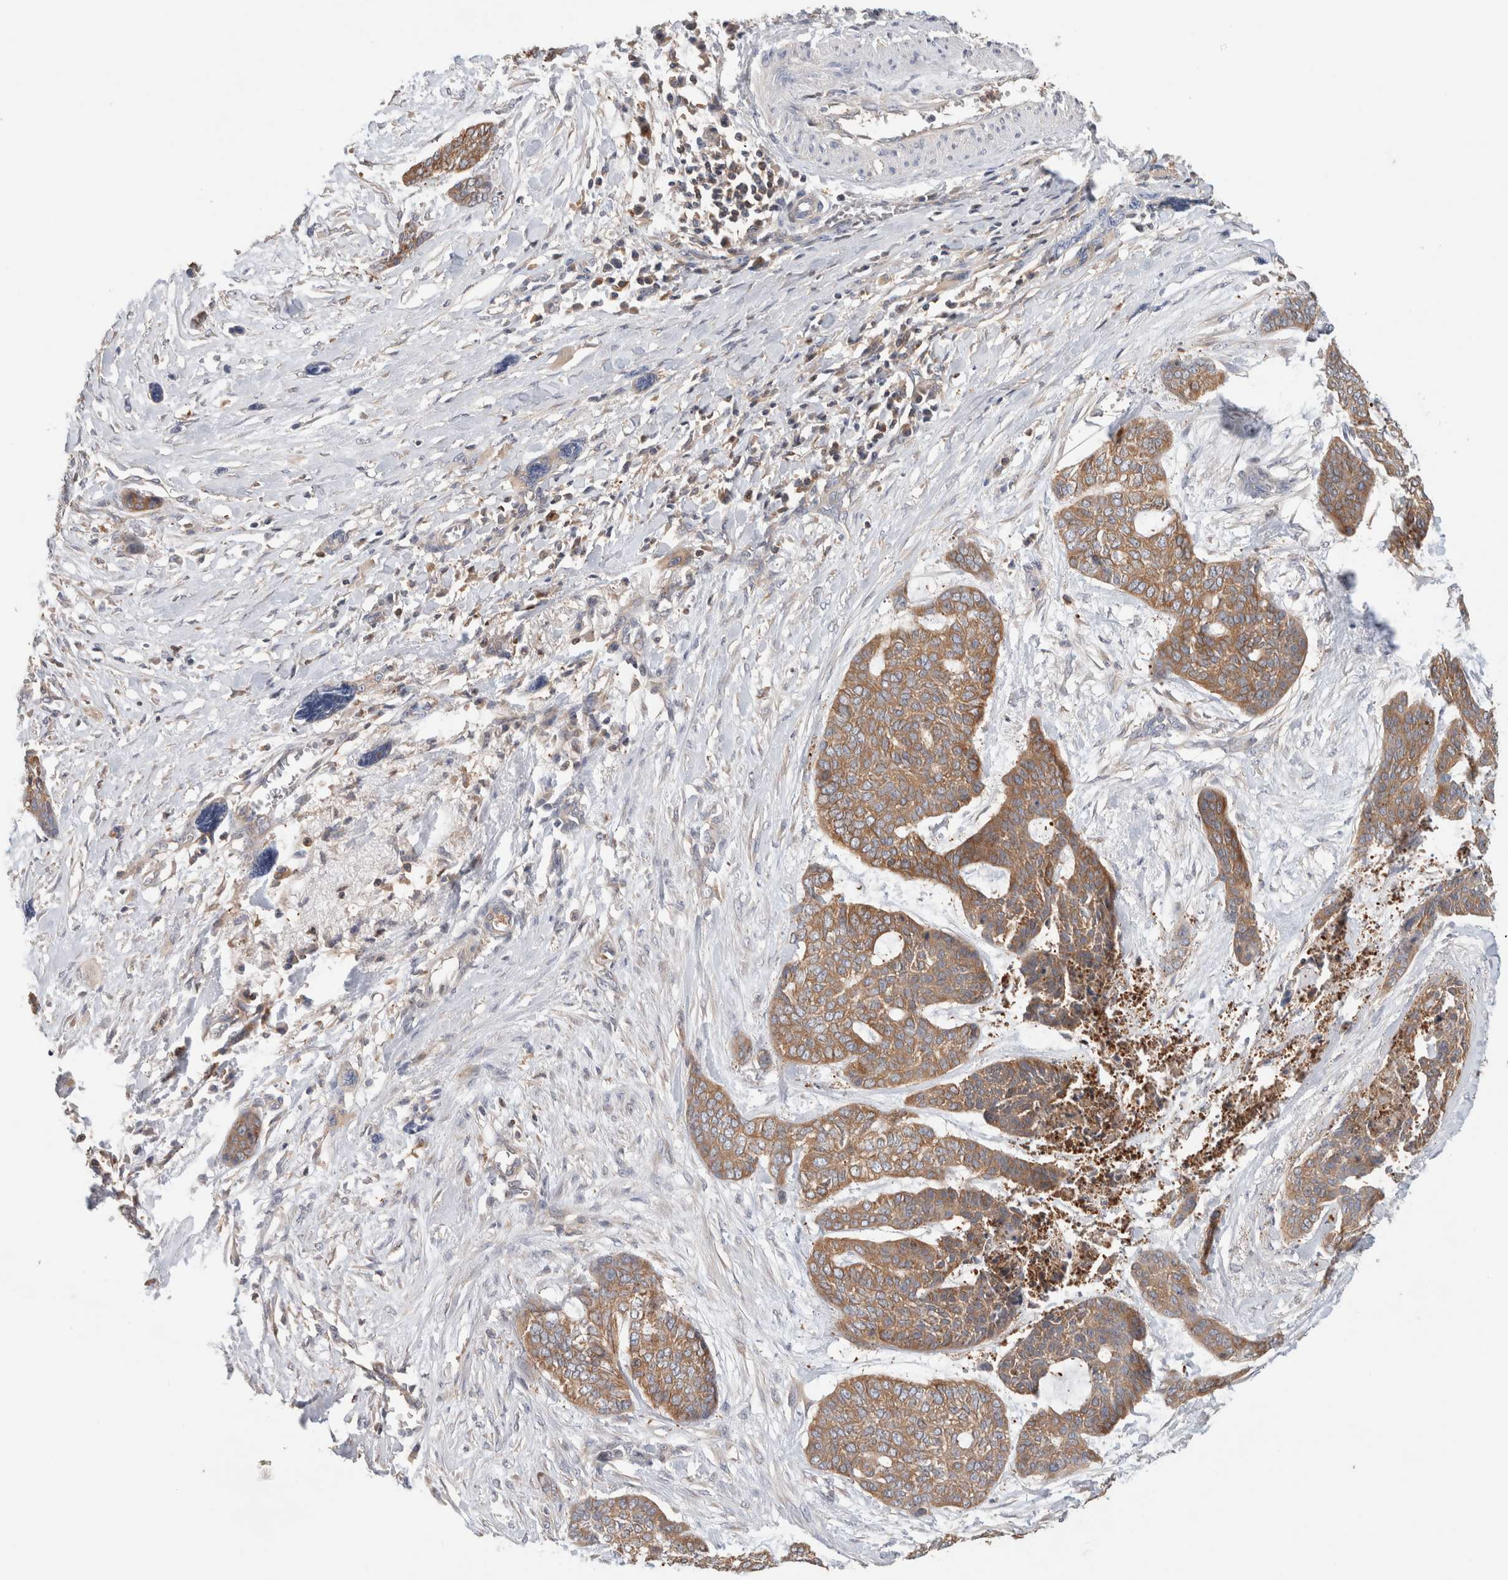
{"staining": {"intensity": "moderate", "quantity": ">75%", "location": "cytoplasmic/membranous"}, "tissue": "skin cancer", "cell_type": "Tumor cells", "image_type": "cancer", "snomed": [{"axis": "morphology", "description": "Basal cell carcinoma"}, {"axis": "topography", "description": "Skin"}], "caption": "This photomicrograph displays skin cancer stained with immunohistochemistry to label a protein in brown. The cytoplasmic/membranous of tumor cells show moderate positivity for the protein. Nuclei are counter-stained blue.", "gene": "KLHL14", "patient": {"sex": "female", "age": 64}}